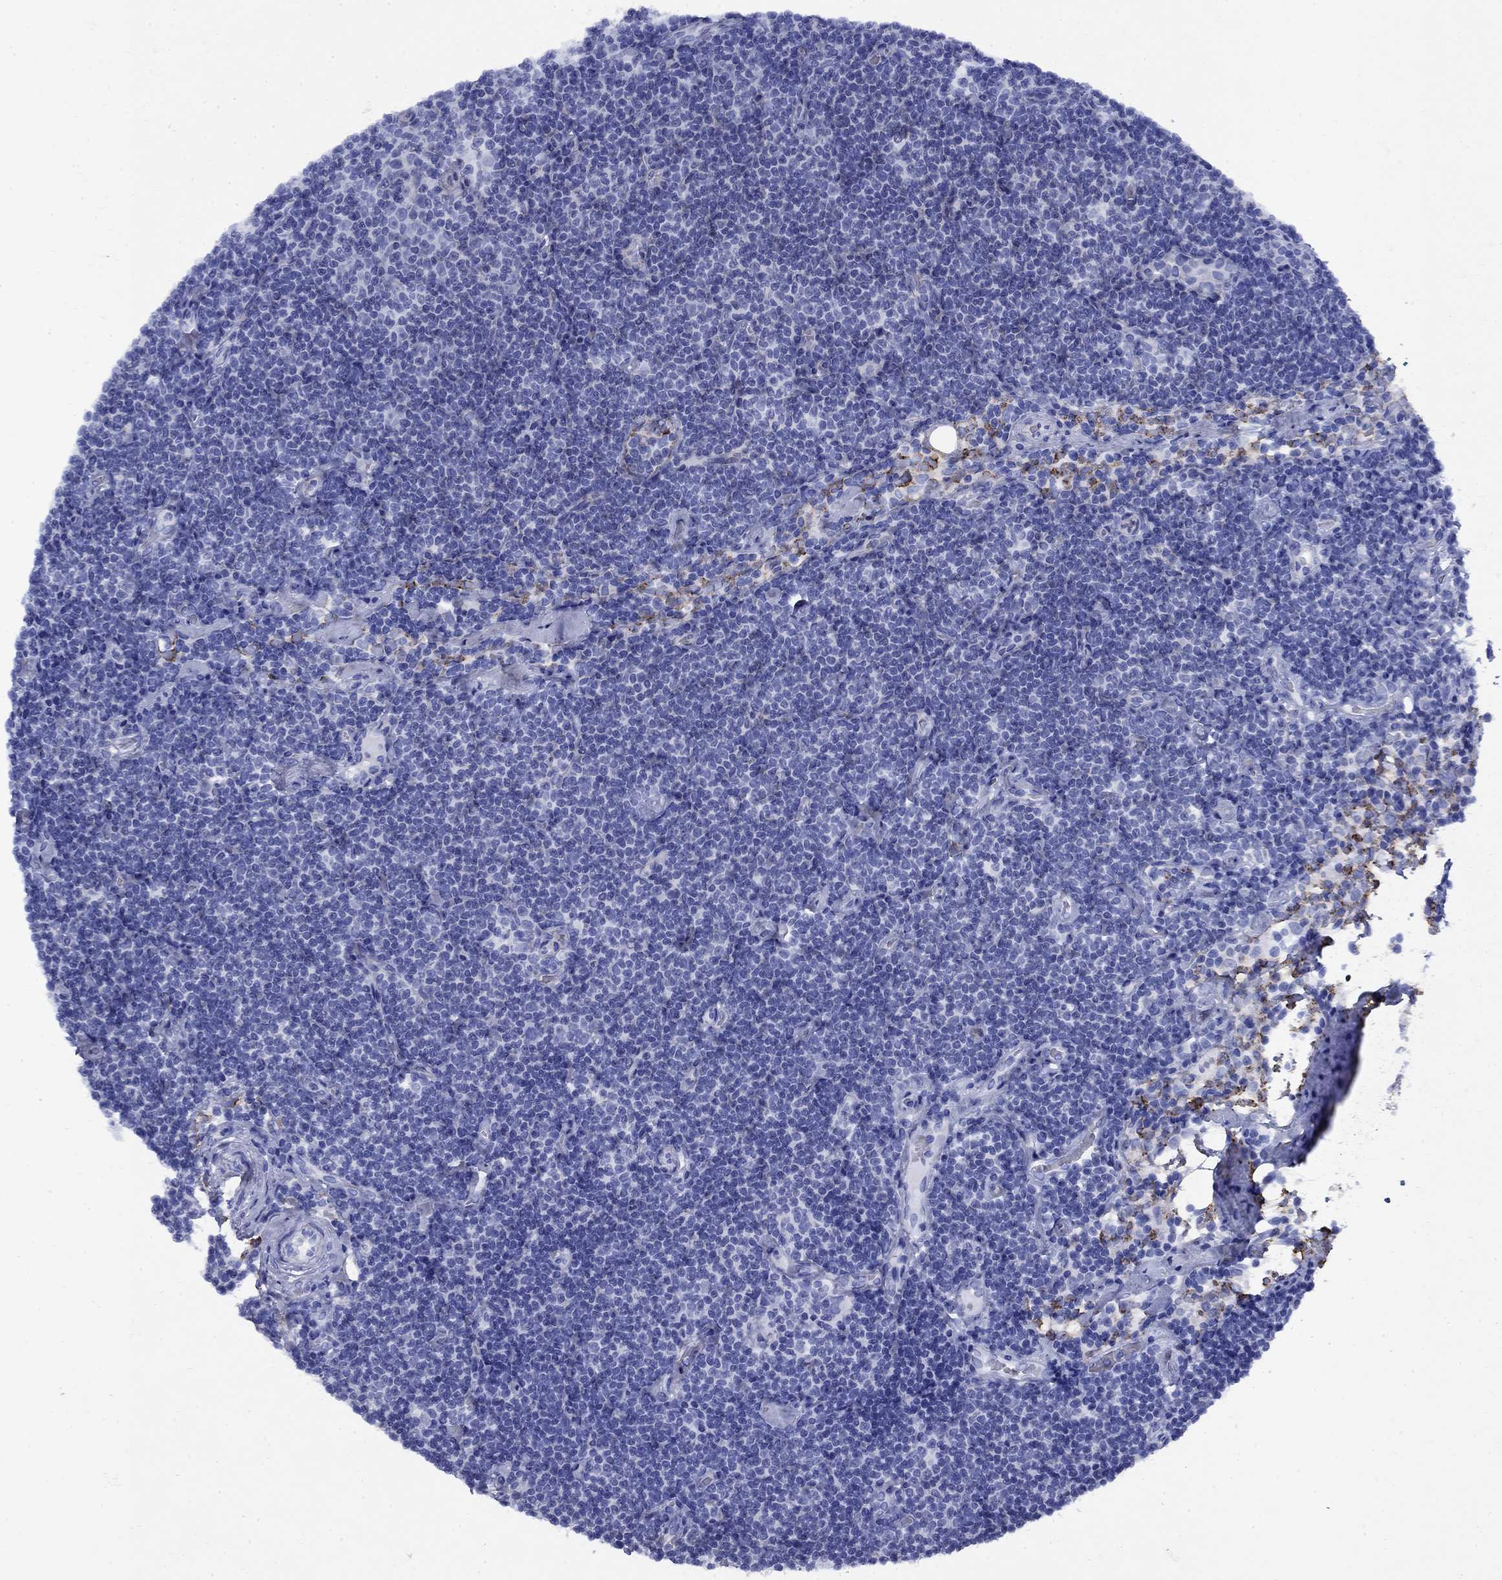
{"staining": {"intensity": "negative", "quantity": "none", "location": "none"}, "tissue": "lymphoma", "cell_type": "Tumor cells", "image_type": "cancer", "snomed": [{"axis": "morphology", "description": "Malignant lymphoma, non-Hodgkin's type, Low grade"}, {"axis": "topography", "description": "Lymph node"}], "caption": "Tumor cells show no significant protein staining in lymphoma.", "gene": "STAB2", "patient": {"sex": "male", "age": 81}}